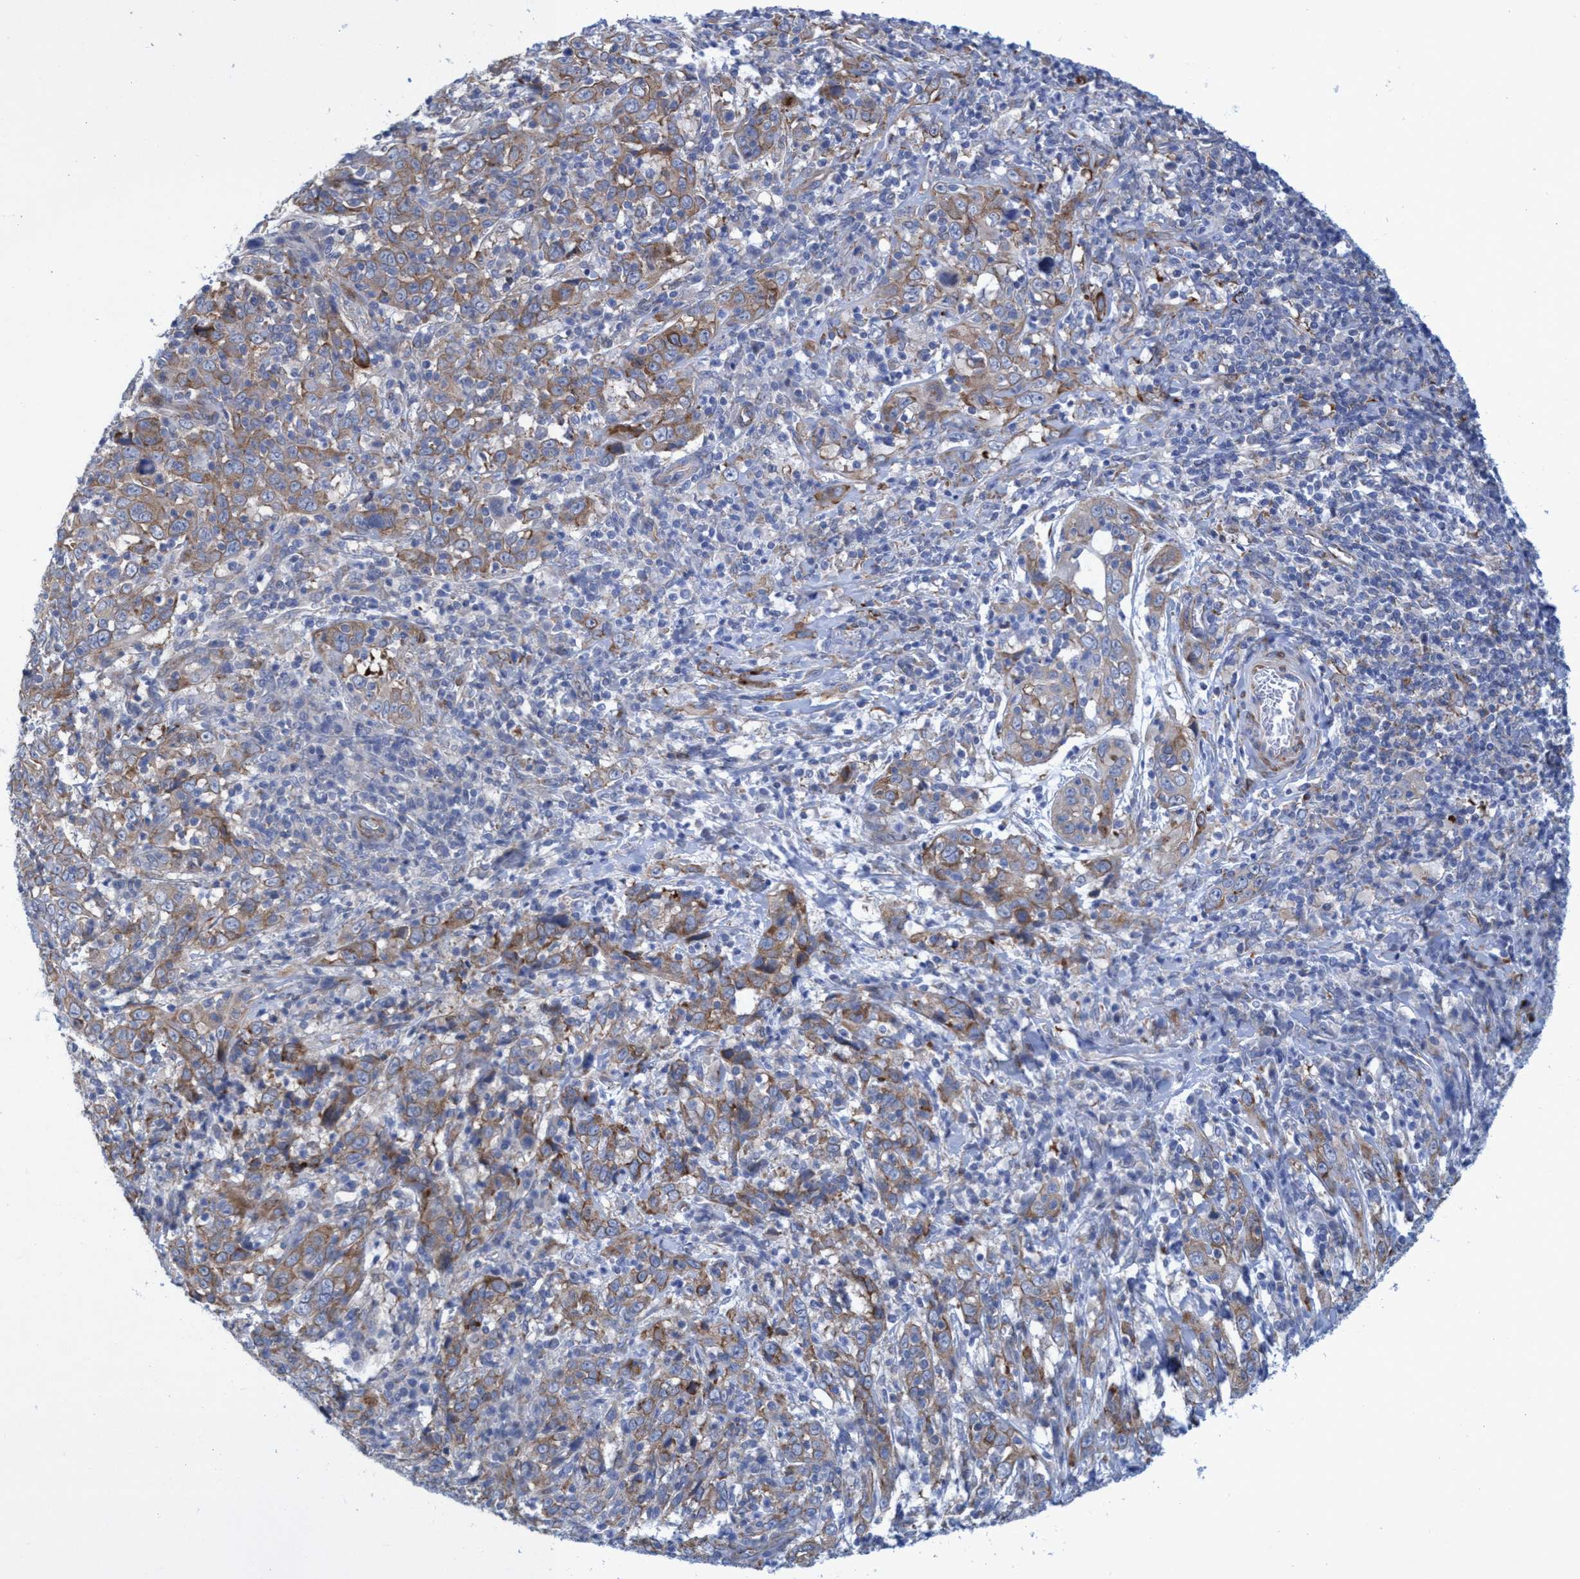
{"staining": {"intensity": "moderate", "quantity": "25%-75%", "location": "cytoplasmic/membranous"}, "tissue": "cervical cancer", "cell_type": "Tumor cells", "image_type": "cancer", "snomed": [{"axis": "morphology", "description": "Squamous cell carcinoma, NOS"}, {"axis": "topography", "description": "Cervix"}], "caption": "Immunohistochemistry (DAB (3,3'-diaminobenzidine)) staining of cervical cancer (squamous cell carcinoma) shows moderate cytoplasmic/membranous protein staining in approximately 25%-75% of tumor cells.", "gene": "R3HCC1", "patient": {"sex": "female", "age": 46}}